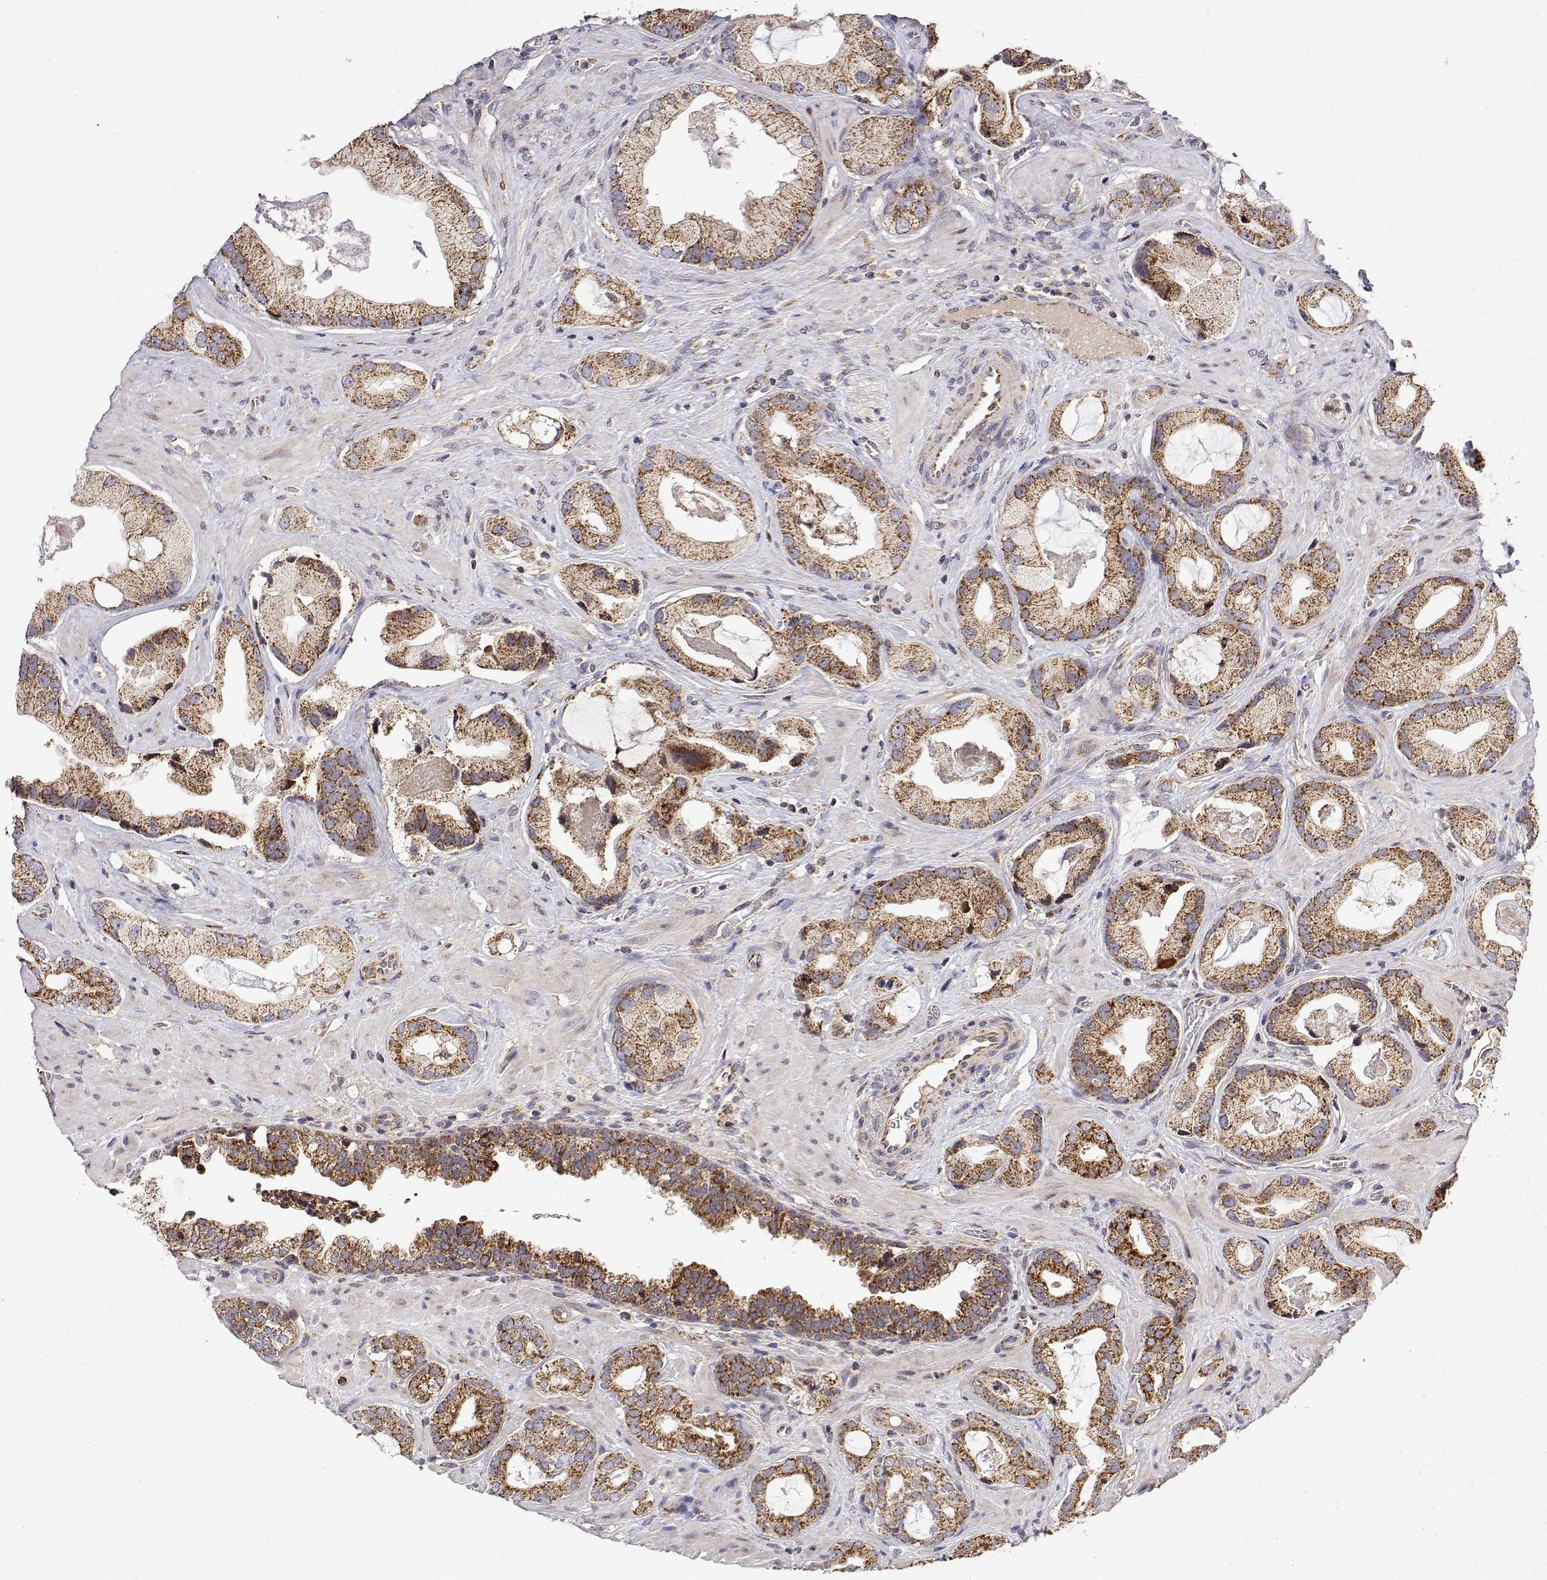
{"staining": {"intensity": "moderate", "quantity": ">75%", "location": "cytoplasmic/membranous"}, "tissue": "prostate cancer", "cell_type": "Tumor cells", "image_type": "cancer", "snomed": [{"axis": "morphology", "description": "Adenocarcinoma, Low grade"}, {"axis": "topography", "description": "Prostate"}], "caption": "Brown immunohistochemical staining in human adenocarcinoma (low-grade) (prostate) displays moderate cytoplasmic/membranous expression in approximately >75% of tumor cells.", "gene": "GADD45GIP1", "patient": {"sex": "male", "age": 62}}